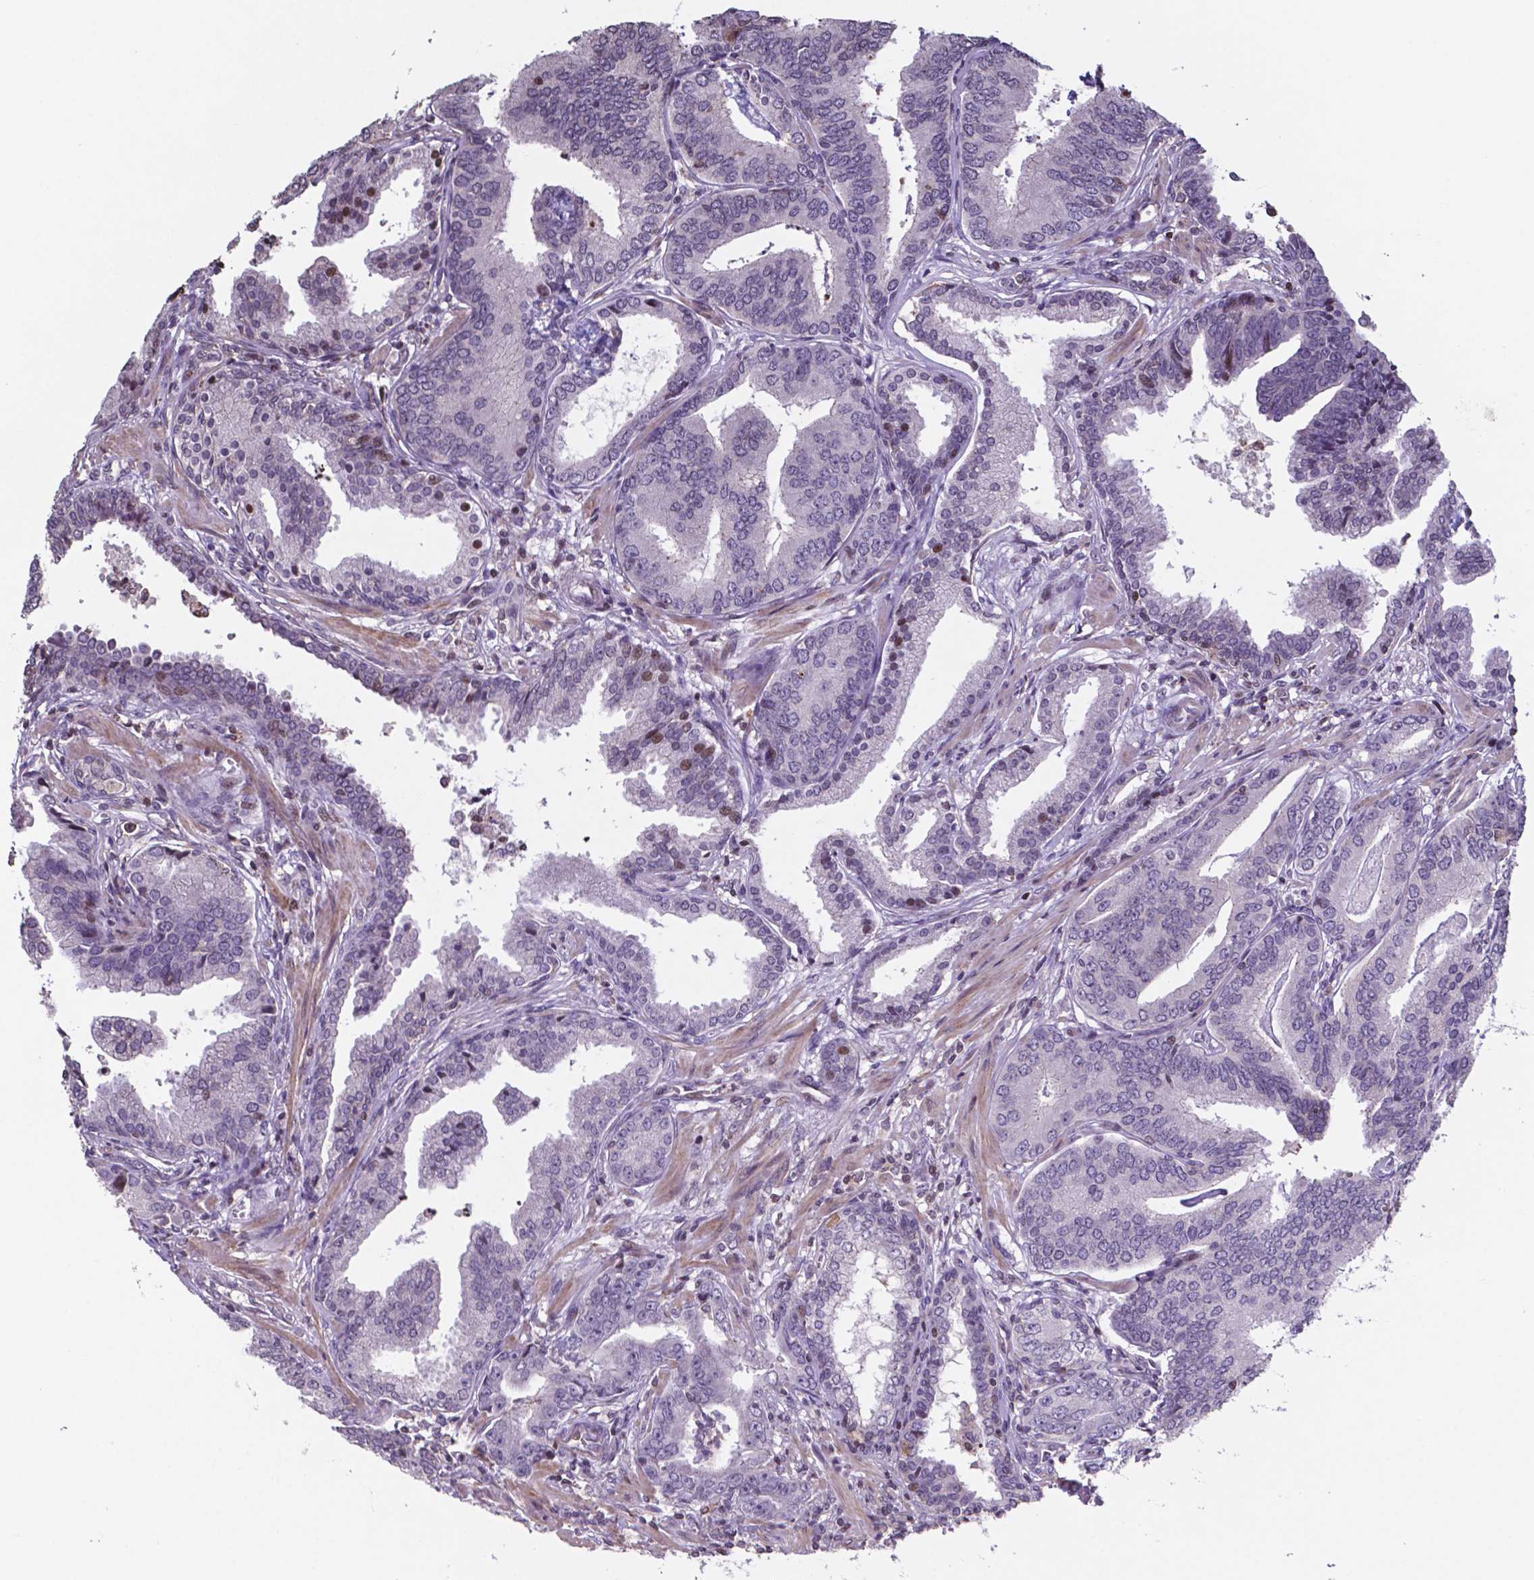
{"staining": {"intensity": "negative", "quantity": "none", "location": "none"}, "tissue": "prostate cancer", "cell_type": "Tumor cells", "image_type": "cancer", "snomed": [{"axis": "morphology", "description": "Adenocarcinoma, NOS"}, {"axis": "topography", "description": "Prostate"}], "caption": "The IHC photomicrograph has no significant staining in tumor cells of adenocarcinoma (prostate) tissue.", "gene": "MLC1", "patient": {"sex": "male", "age": 64}}